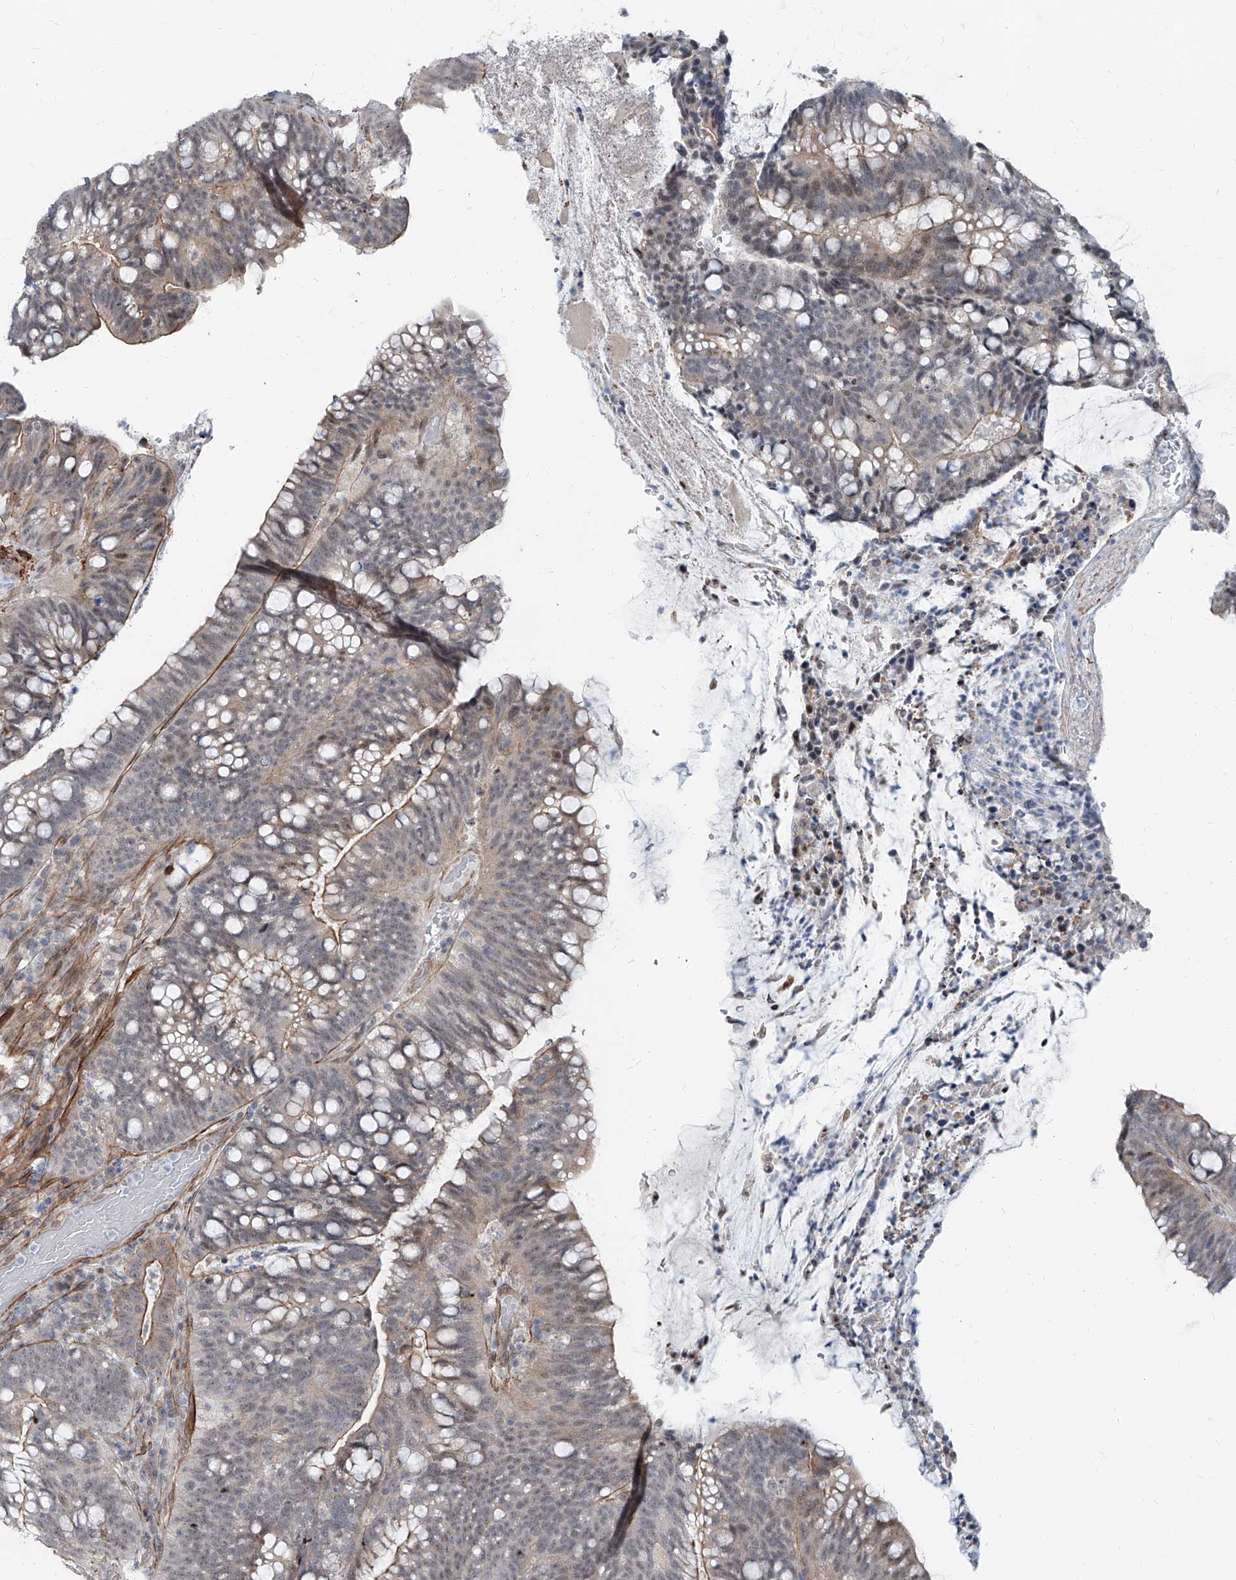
{"staining": {"intensity": "weak", "quantity": "25%-75%", "location": "cytoplasmic/membranous,nuclear"}, "tissue": "colorectal cancer", "cell_type": "Tumor cells", "image_type": "cancer", "snomed": [{"axis": "morphology", "description": "Adenocarcinoma, NOS"}, {"axis": "topography", "description": "Colon"}], "caption": "Immunohistochemical staining of adenocarcinoma (colorectal) exhibits weak cytoplasmic/membranous and nuclear protein expression in approximately 25%-75% of tumor cells. (Stains: DAB (3,3'-diaminobenzidine) in brown, nuclei in blue, Microscopy: brightfield microscopy at high magnification).", "gene": "TXLNB", "patient": {"sex": "female", "age": 66}}